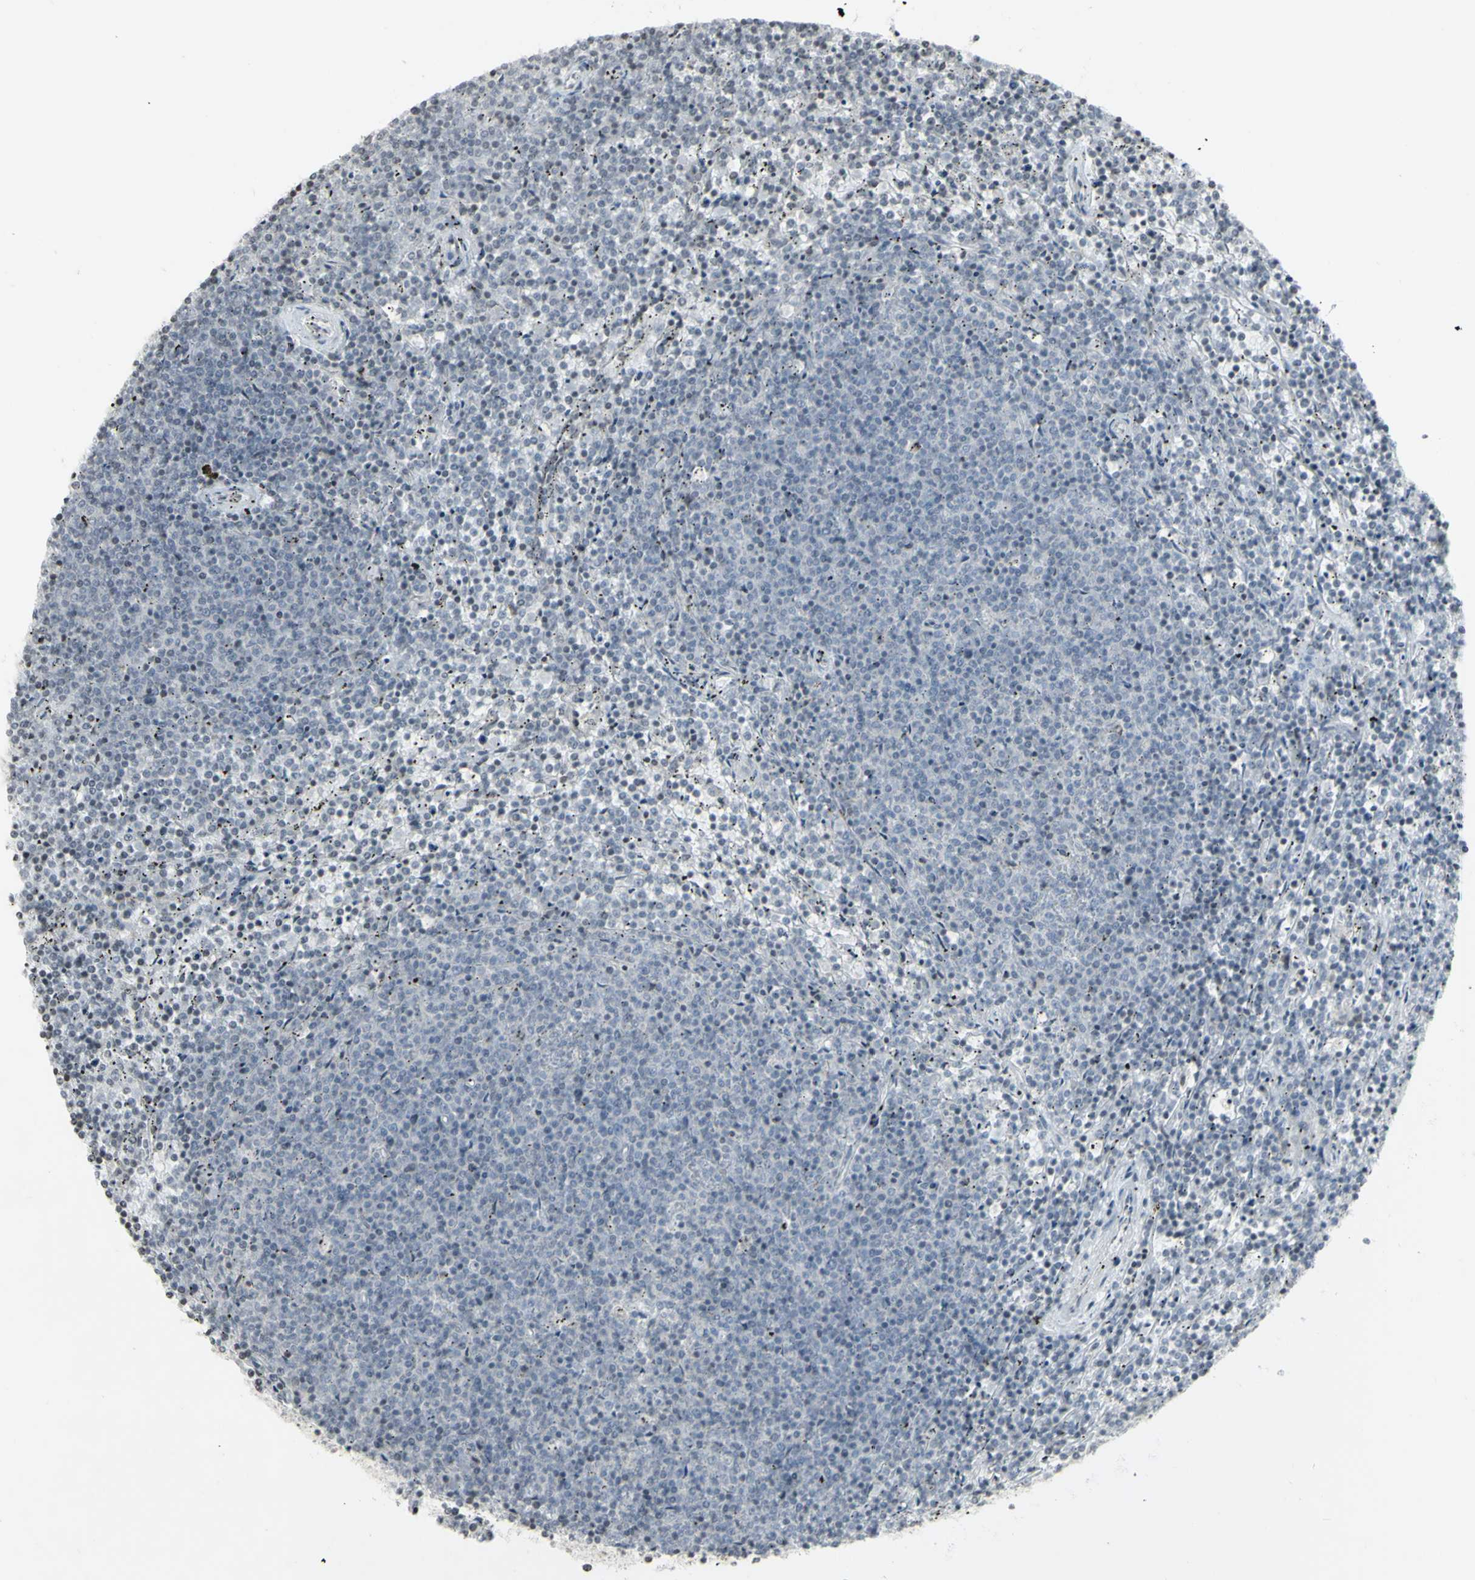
{"staining": {"intensity": "negative", "quantity": "none", "location": "none"}, "tissue": "lymphoma", "cell_type": "Tumor cells", "image_type": "cancer", "snomed": [{"axis": "morphology", "description": "Malignant lymphoma, non-Hodgkin's type, Low grade"}, {"axis": "topography", "description": "Spleen"}], "caption": "IHC micrograph of low-grade malignant lymphoma, non-Hodgkin's type stained for a protein (brown), which demonstrates no expression in tumor cells.", "gene": "MUC5AC", "patient": {"sex": "female", "age": 50}}